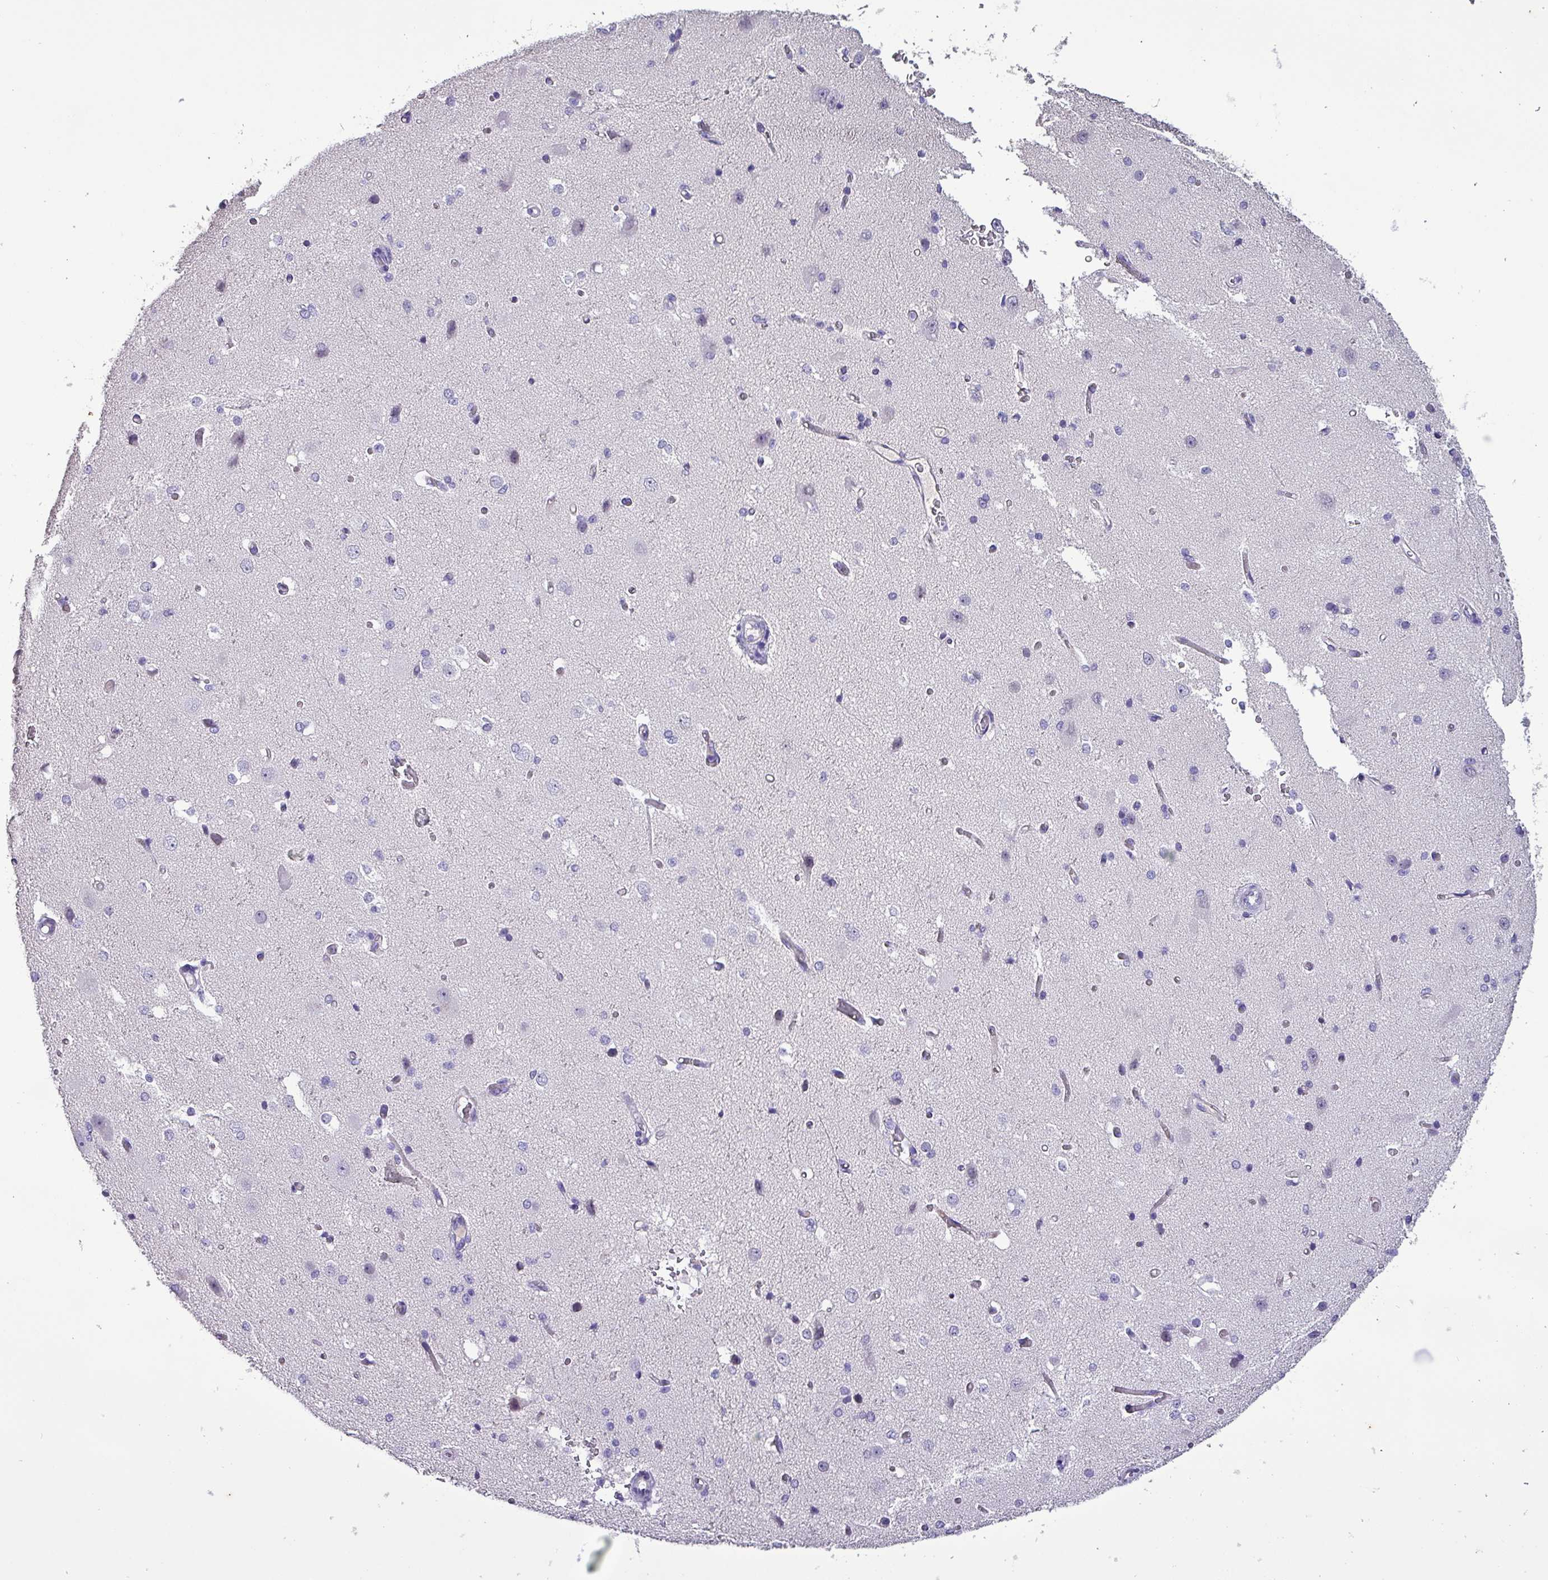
{"staining": {"intensity": "weak", "quantity": "25%-75%", "location": "cytoplasmic/membranous"}, "tissue": "cerebral cortex", "cell_type": "Endothelial cells", "image_type": "normal", "snomed": [{"axis": "morphology", "description": "Normal tissue, NOS"}, {"axis": "morphology", "description": "Inflammation, NOS"}, {"axis": "topography", "description": "Cerebral cortex"}], "caption": "Immunohistochemistry (IHC) (DAB (3,3'-diaminobenzidine)) staining of benign cerebral cortex reveals weak cytoplasmic/membranous protein positivity in approximately 25%-75% of endothelial cells.", "gene": "HPR", "patient": {"sex": "male", "age": 6}}